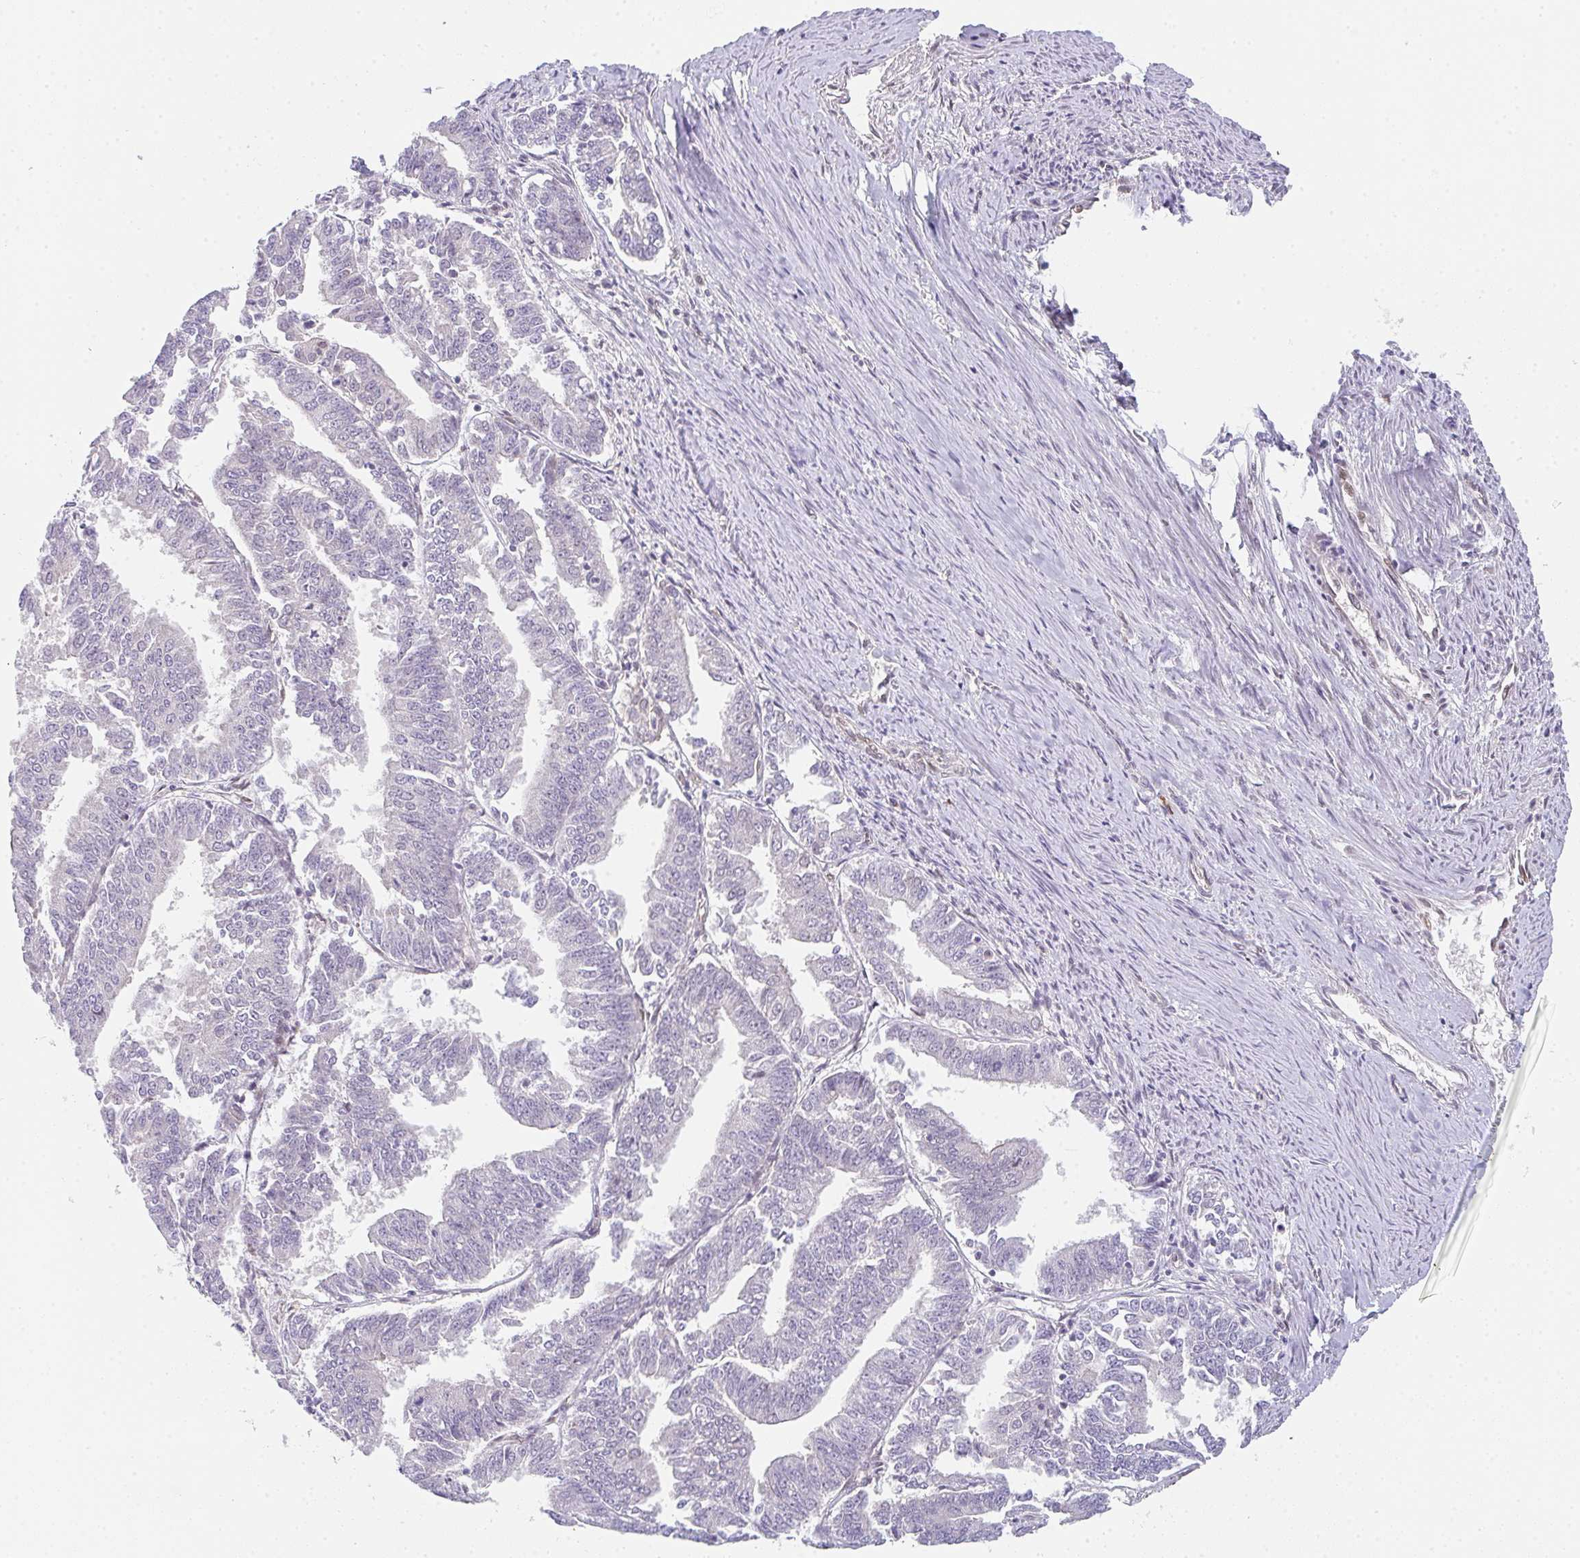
{"staining": {"intensity": "negative", "quantity": "none", "location": "none"}, "tissue": "endometrial cancer", "cell_type": "Tumor cells", "image_type": "cancer", "snomed": [{"axis": "morphology", "description": "Adenocarcinoma, NOS"}, {"axis": "topography", "description": "Endometrium"}], "caption": "The immunohistochemistry photomicrograph has no significant positivity in tumor cells of endometrial cancer tissue. (DAB (3,3'-diaminobenzidine) immunohistochemistry (IHC) with hematoxylin counter stain).", "gene": "TNFRSF10A", "patient": {"sex": "female", "age": 73}}